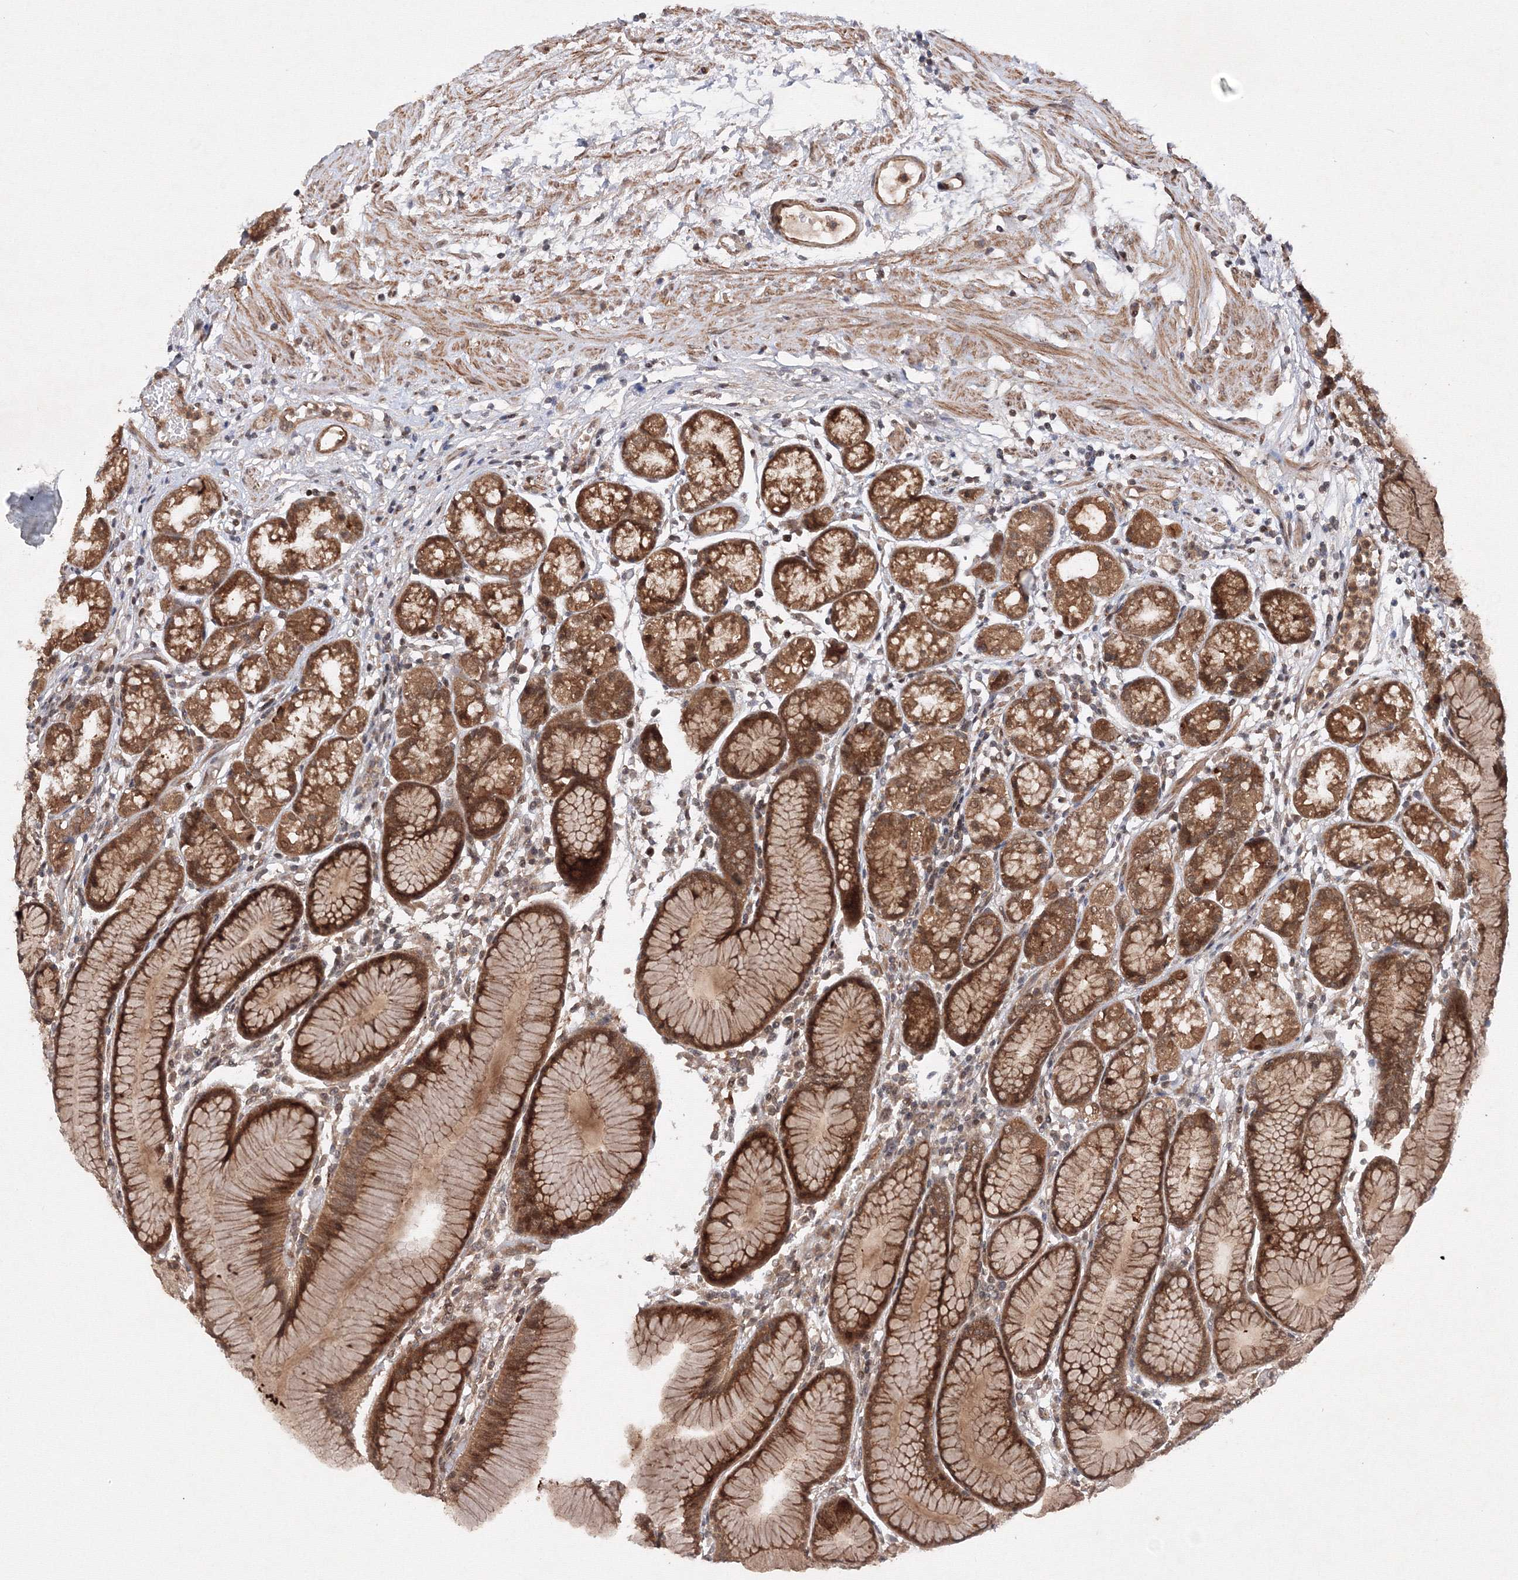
{"staining": {"intensity": "moderate", "quantity": ">75%", "location": "cytoplasmic/membranous"}, "tissue": "stomach", "cell_type": "Glandular cells", "image_type": "normal", "snomed": [{"axis": "morphology", "description": "Normal tissue, NOS"}, {"axis": "topography", "description": "Stomach"}], "caption": "Immunohistochemistry (IHC) of normal human stomach shows medium levels of moderate cytoplasmic/membranous staining in approximately >75% of glandular cells.", "gene": "DCTD", "patient": {"sex": "female", "age": 57}}